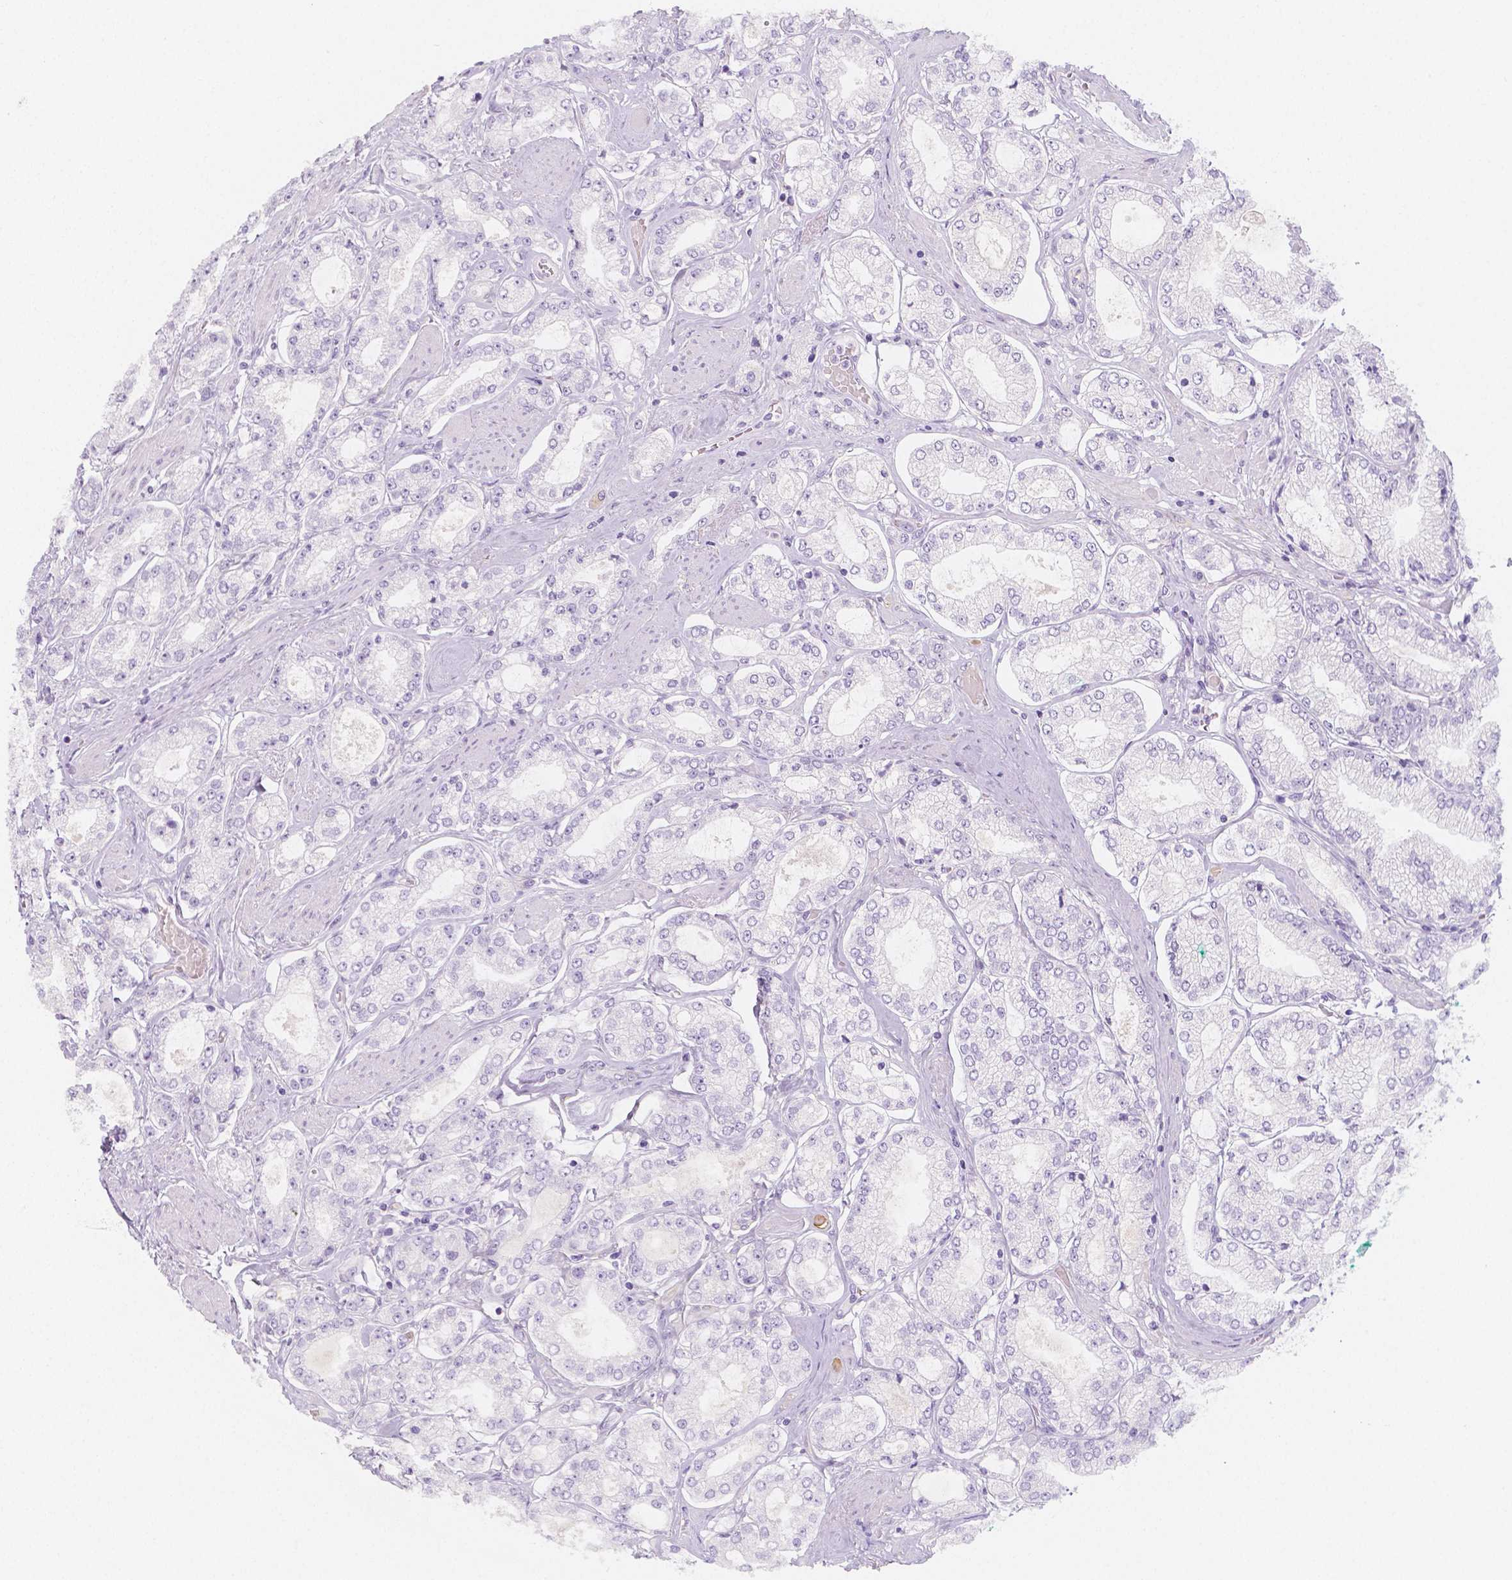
{"staining": {"intensity": "negative", "quantity": "none", "location": "none"}, "tissue": "prostate cancer", "cell_type": "Tumor cells", "image_type": "cancer", "snomed": [{"axis": "morphology", "description": "Adenocarcinoma, High grade"}, {"axis": "topography", "description": "Prostate"}], "caption": "Immunohistochemistry micrograph of human prostate cancer (adenocarcinoma (high-grade)) stained for a protein (brown), which displays no expression in tumor cells.", "gene": "MAP1A", "patient": {"sex": "male", "age": 68}}